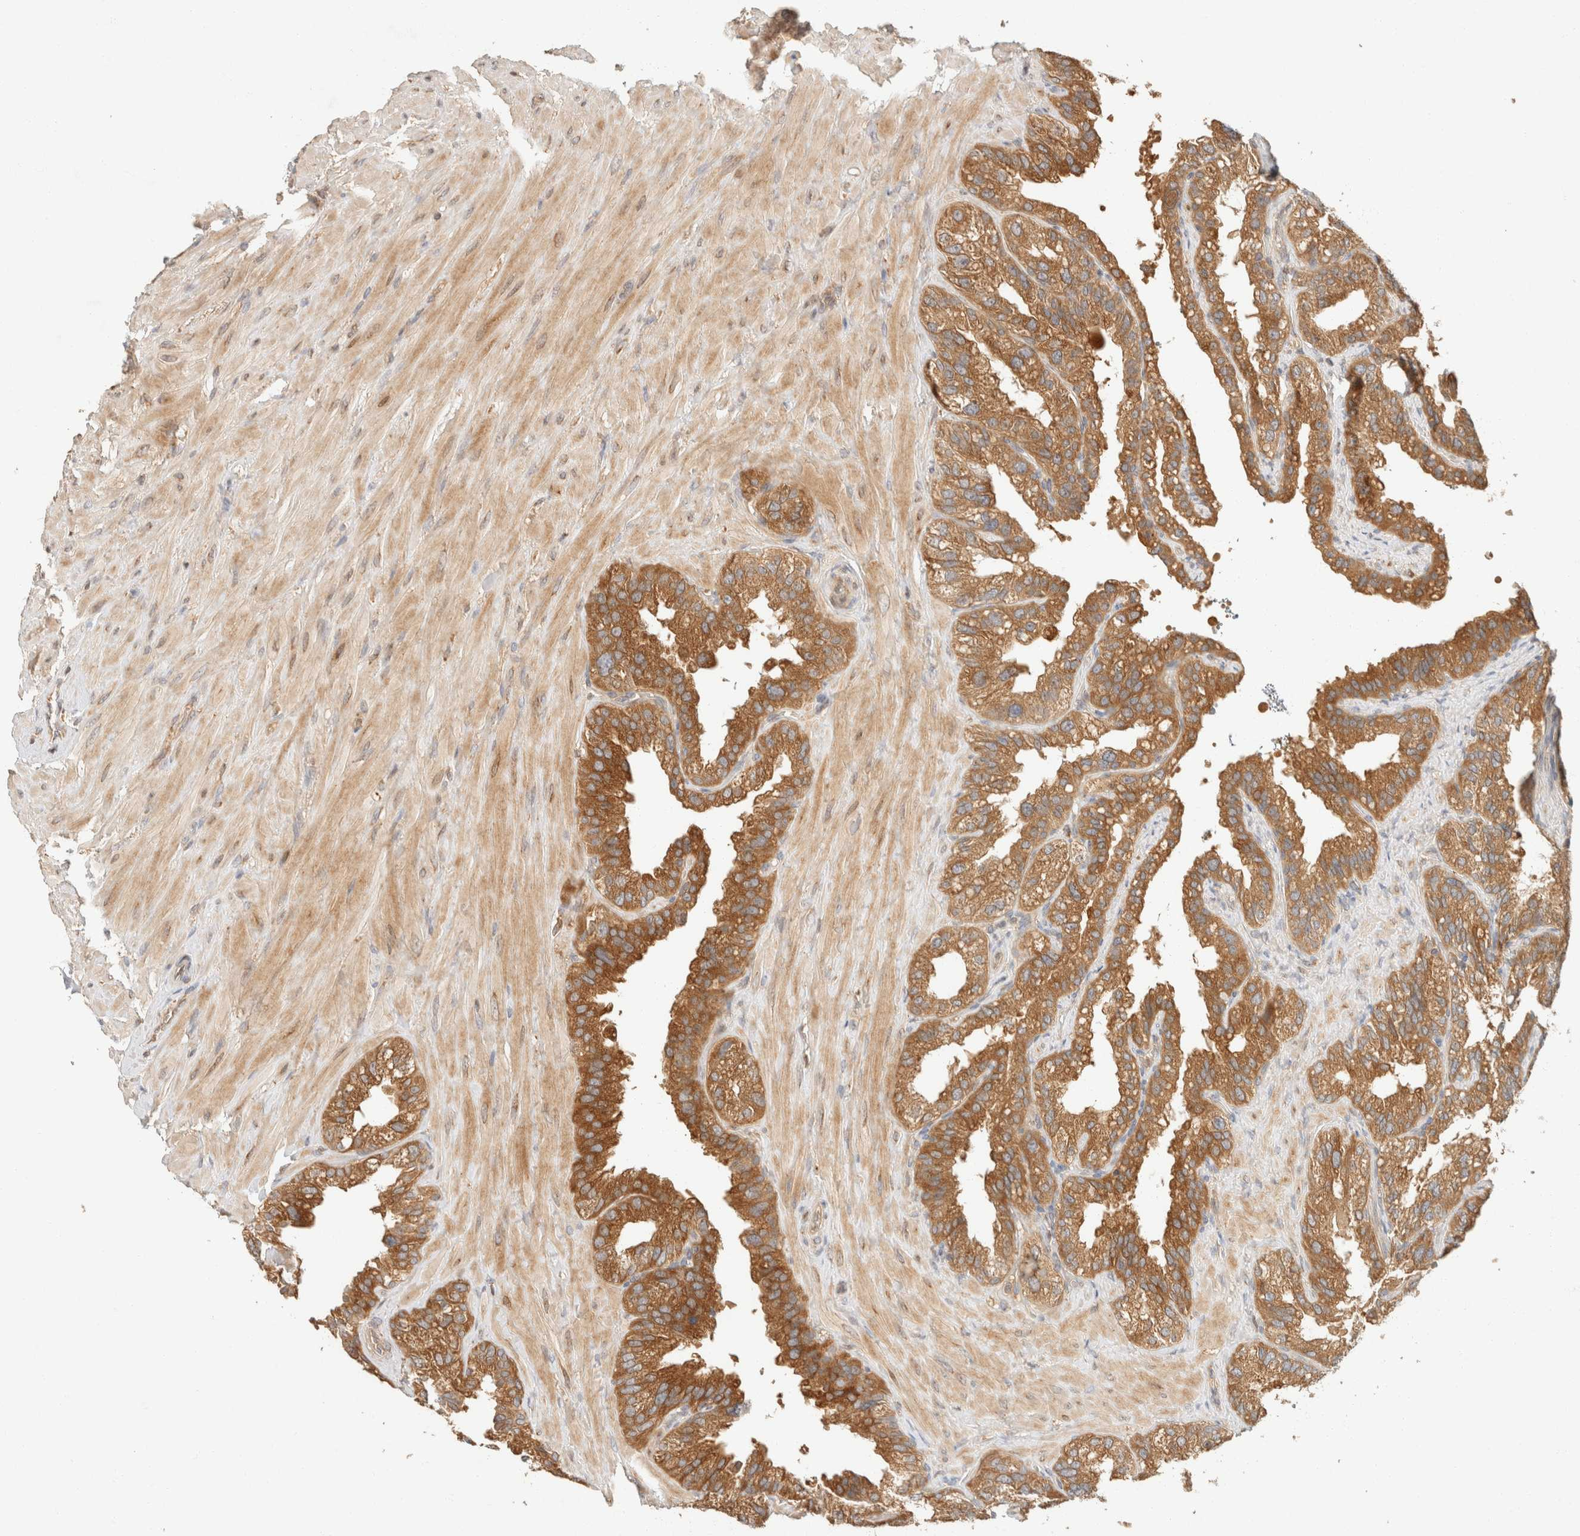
{"staining": {"intensity": "moderate", "quantity": ">75%", "location": "cytoplasmic/membranous"}, "tissue": "seminal vesicle", "cell_type": "Glandular cells", "image_type": "normal", "snomed": [{"axis": "morphology", "description": "Normal tissue, NOS"}, {"axis": "topography", "description": "Seminal veicle"}], "caption": "IHC photomicrograph of normal human seminal vesicle stained for a protein (brown), which displays medium levels of moderate cytoplasmic/membranous expression in approximately >75% of glandular cells.", "gene": "TACC1", "patient": {"sex": "male", "age": 68}}